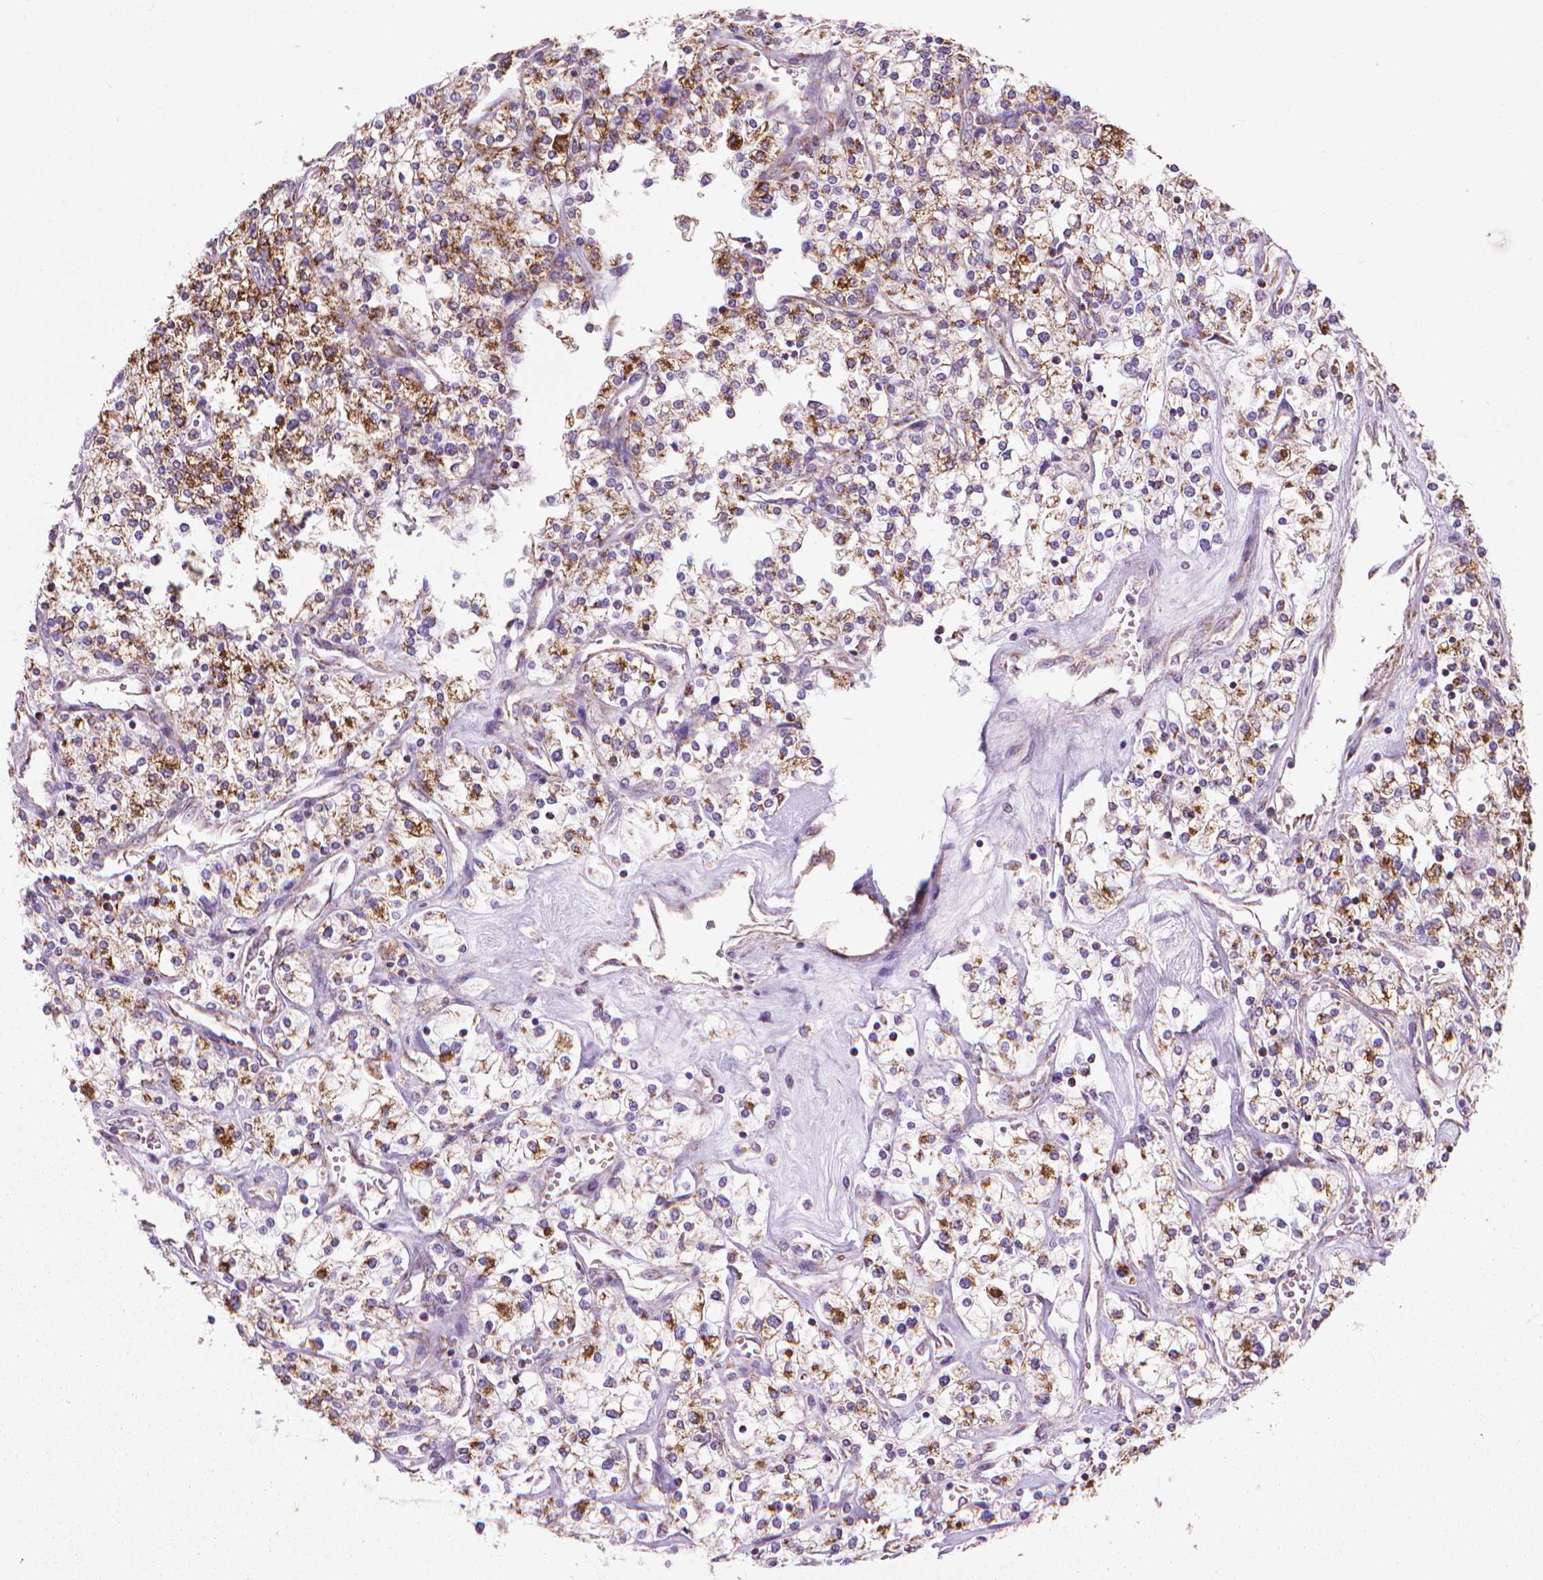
{"staining": {"intensity": "strong", "quantity": "25%-75%", "location": "cytoplasmic/membranous"}, "tissue": "renal cancer", "cell_type": "Tumor cells", "image_type": "cancer", "snomed": [{"axis": "morphology", "description": "Adenocarcinoma, NOS"}, {"axis": "topography", "description": "Kidney"}], "caption": "Immunohistochemical staining of renal adenocarcinoma demonstrates high levels of strong cytoplasmic/membranous protein staining in approximately 25%-75% of tumor cells.", "gene": "VDAC1", "patient": {"sex": "male", "age": 80}}